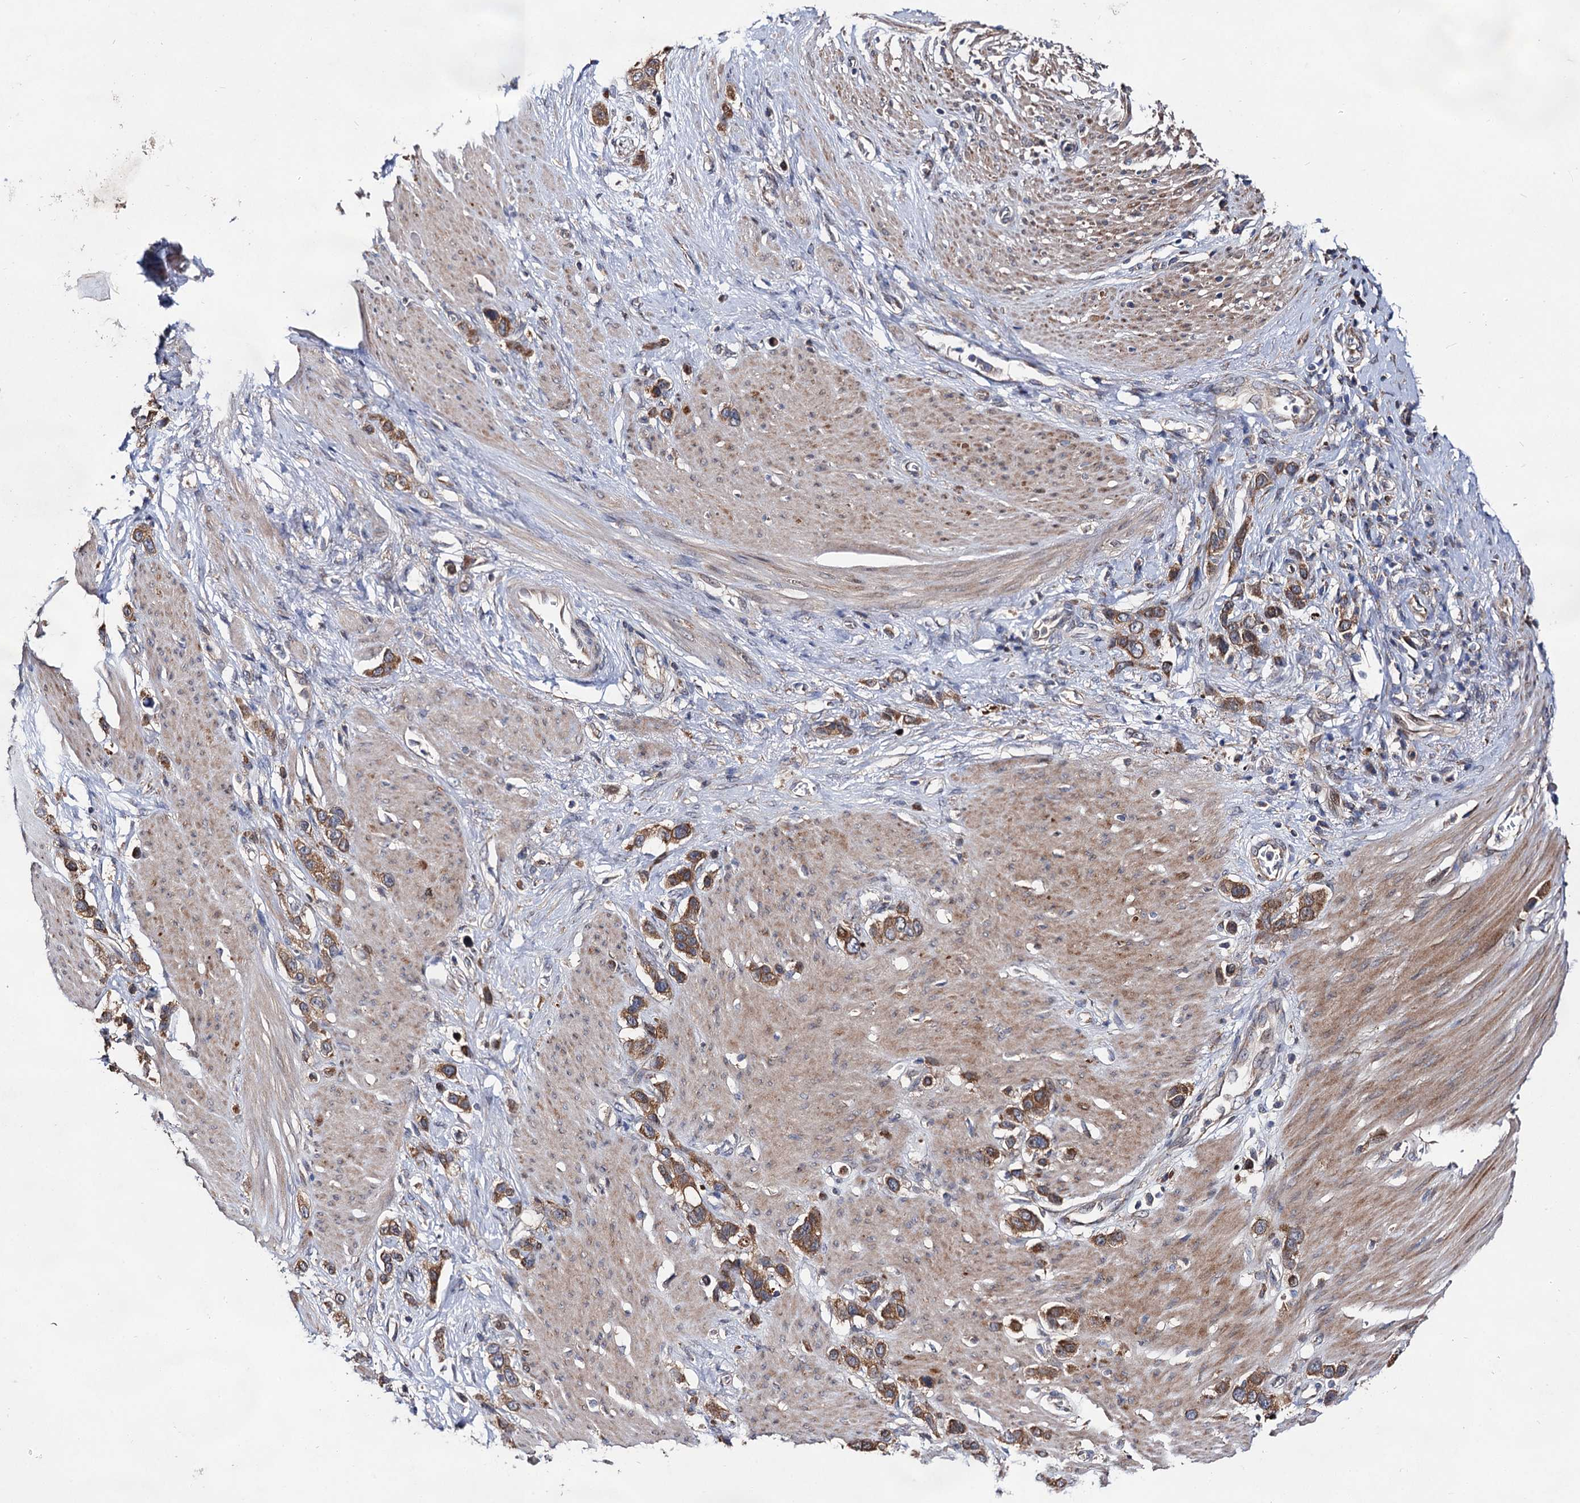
{"staining": {"intensity": "moderate", "quantity": ">75%", "location": "cytoplasmic/membranous"}, "tissue": "stomach cancer", "cell_type": "Tumor cells", "image_type": "cancer", "snomed": [{"axis": "morphology", "description": "Adenocarcinoma, NOS"}, {"axis": "morphology", "description": "Adenocarcinoma, High grade"}, {"axis": "topography", "description": "Stomach, upper"}, {"axis": "topography", "description": "Stomach, lower"}], "caption": "Immunohistochemistry image of neoplastic tissue: human stomach cancer (adenocarcinoma) stained using IHC exhibits medium levels of moderate protein expression localized specifically in the cytoplasmic/membranous of tumor cells, appearing as a cytoplasmic/membranous brown color.", "gene": "NAA25", "patient": {"sex": "female", "age": 65}}